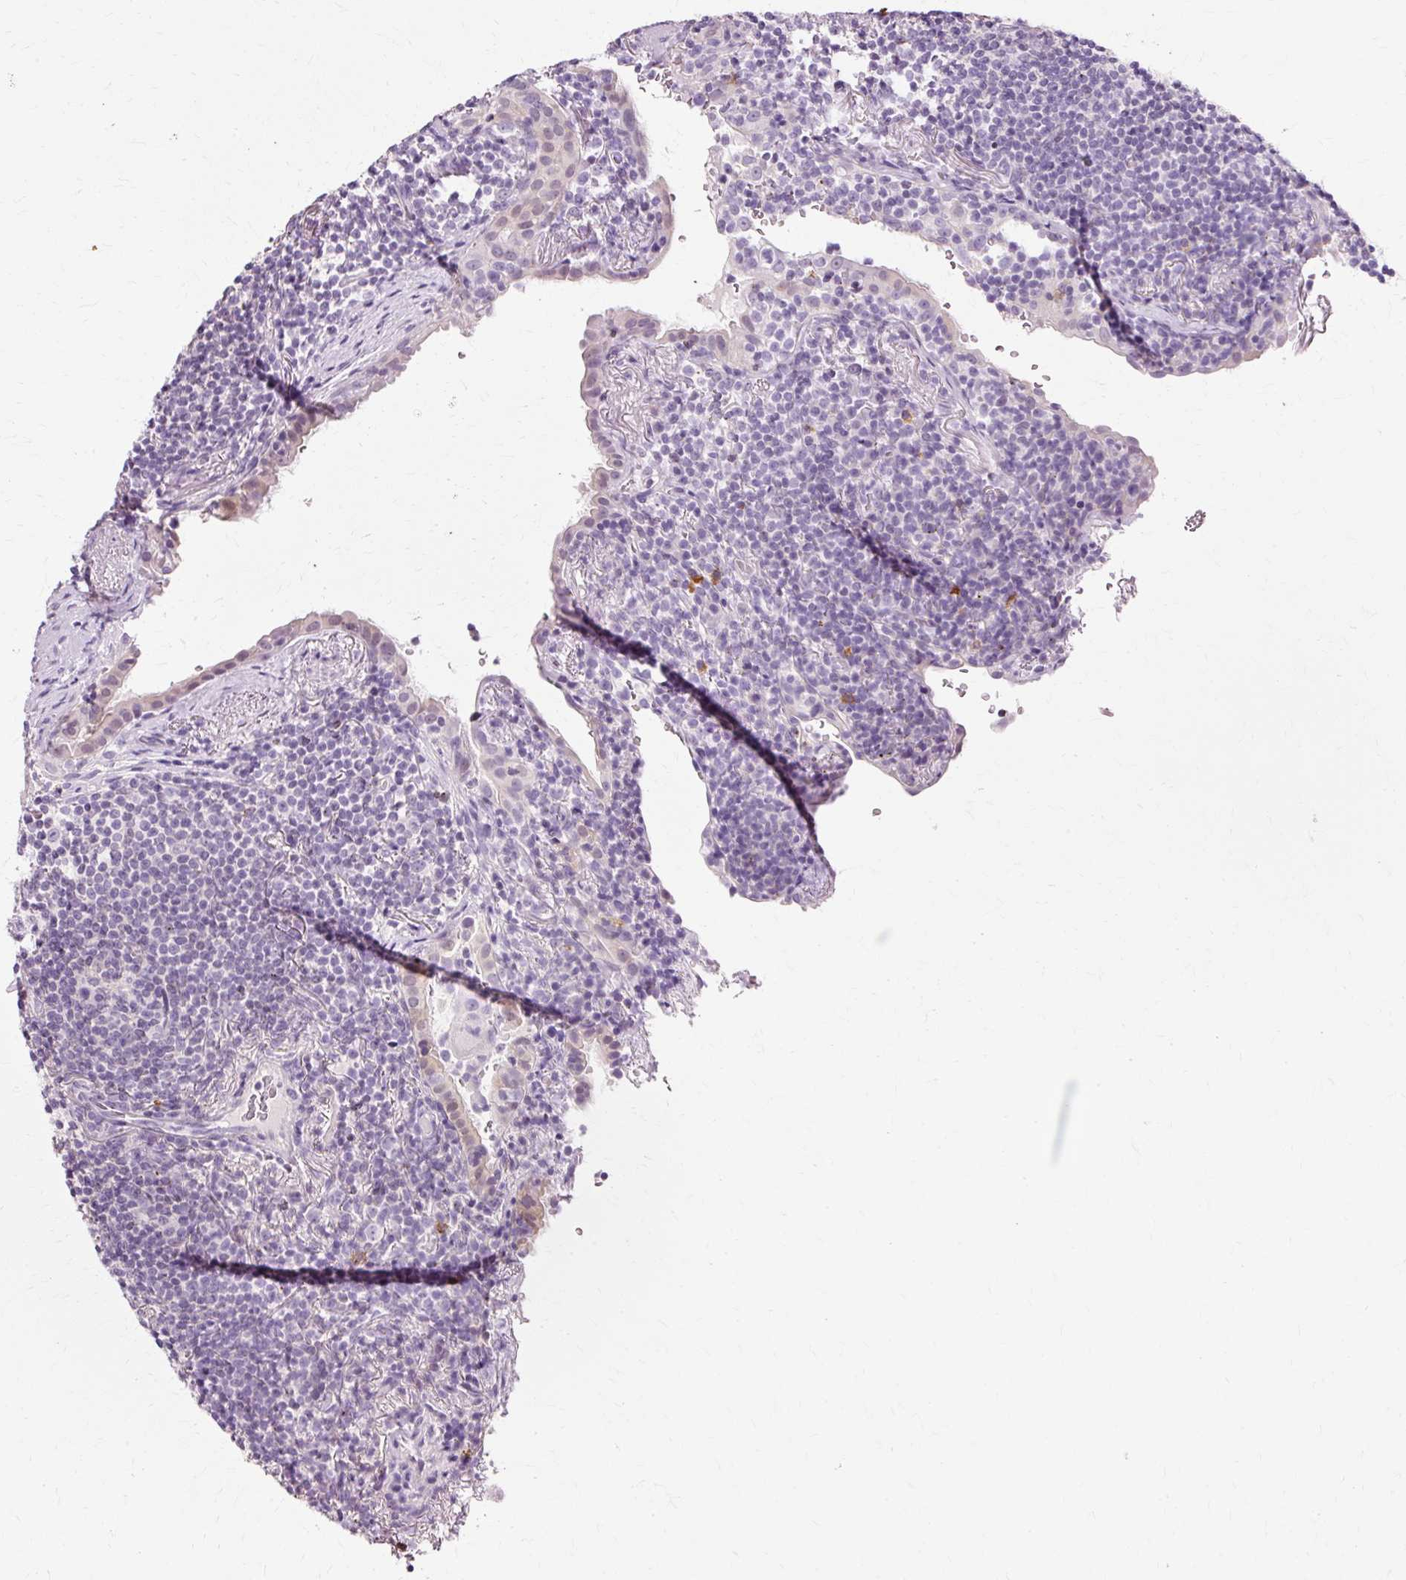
{"staining": {"intensity": "negative", "quantity": "none", "location": "none"}, "tissue": "lymphoma", "cell_type": "Tumor cells", "image_type": "cancer", "snomed": [{"axis": "morphology", "description": "Malignant lymphoma, non-Hodgkin's type, Low grade"}, {"axis": "topography", "description": "Lung"}], "caption": "High magnification brightfield microscopy of lymphoma stained with DAB (brown) and counterstained with hematoxylin (blue): tumor cells show no significant staining.", "gene": "VN1R2", "patient": {"sex": "female", "age": 71}}